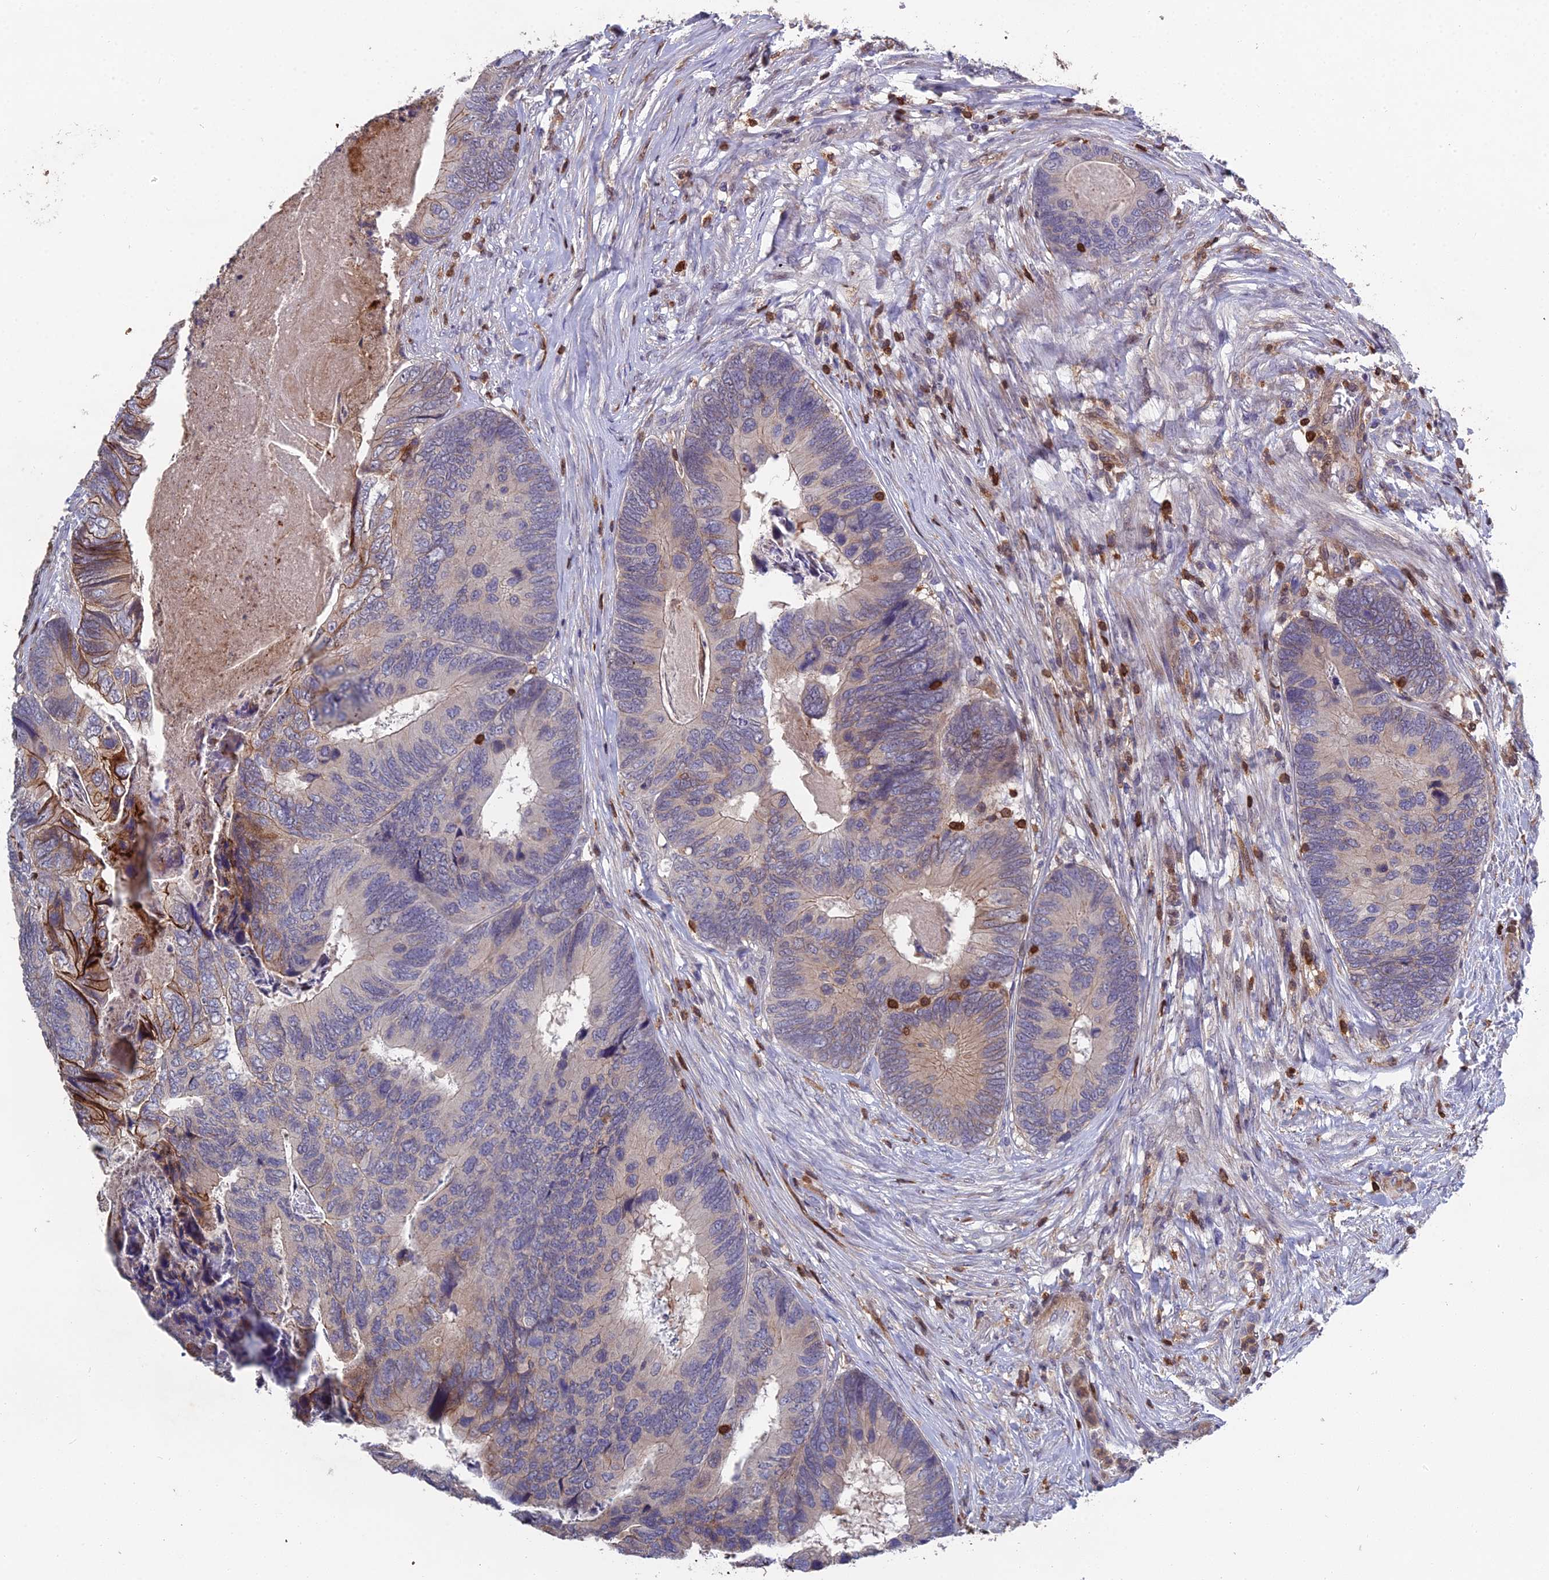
{"staining": {"intensity": "weak", "quantity": "<25%", "location": "cytoplasmic/membranous"}, "tissue": "colorectal cancer", "cell_type": "Tumor cells", "image_type": "cancer", "snomed": [{"axis": "morphology", "description": "Adenocarcinoma, NOS"}, {"axis": "topography", "description": "Colon"}], "caption": "Adenocarcinoma (colorectal) was stained to show a protein in brown. There is no significant expression in tumor cells.", "gene": "GALK2", "patient": {"sex": "female", "age": 67}}